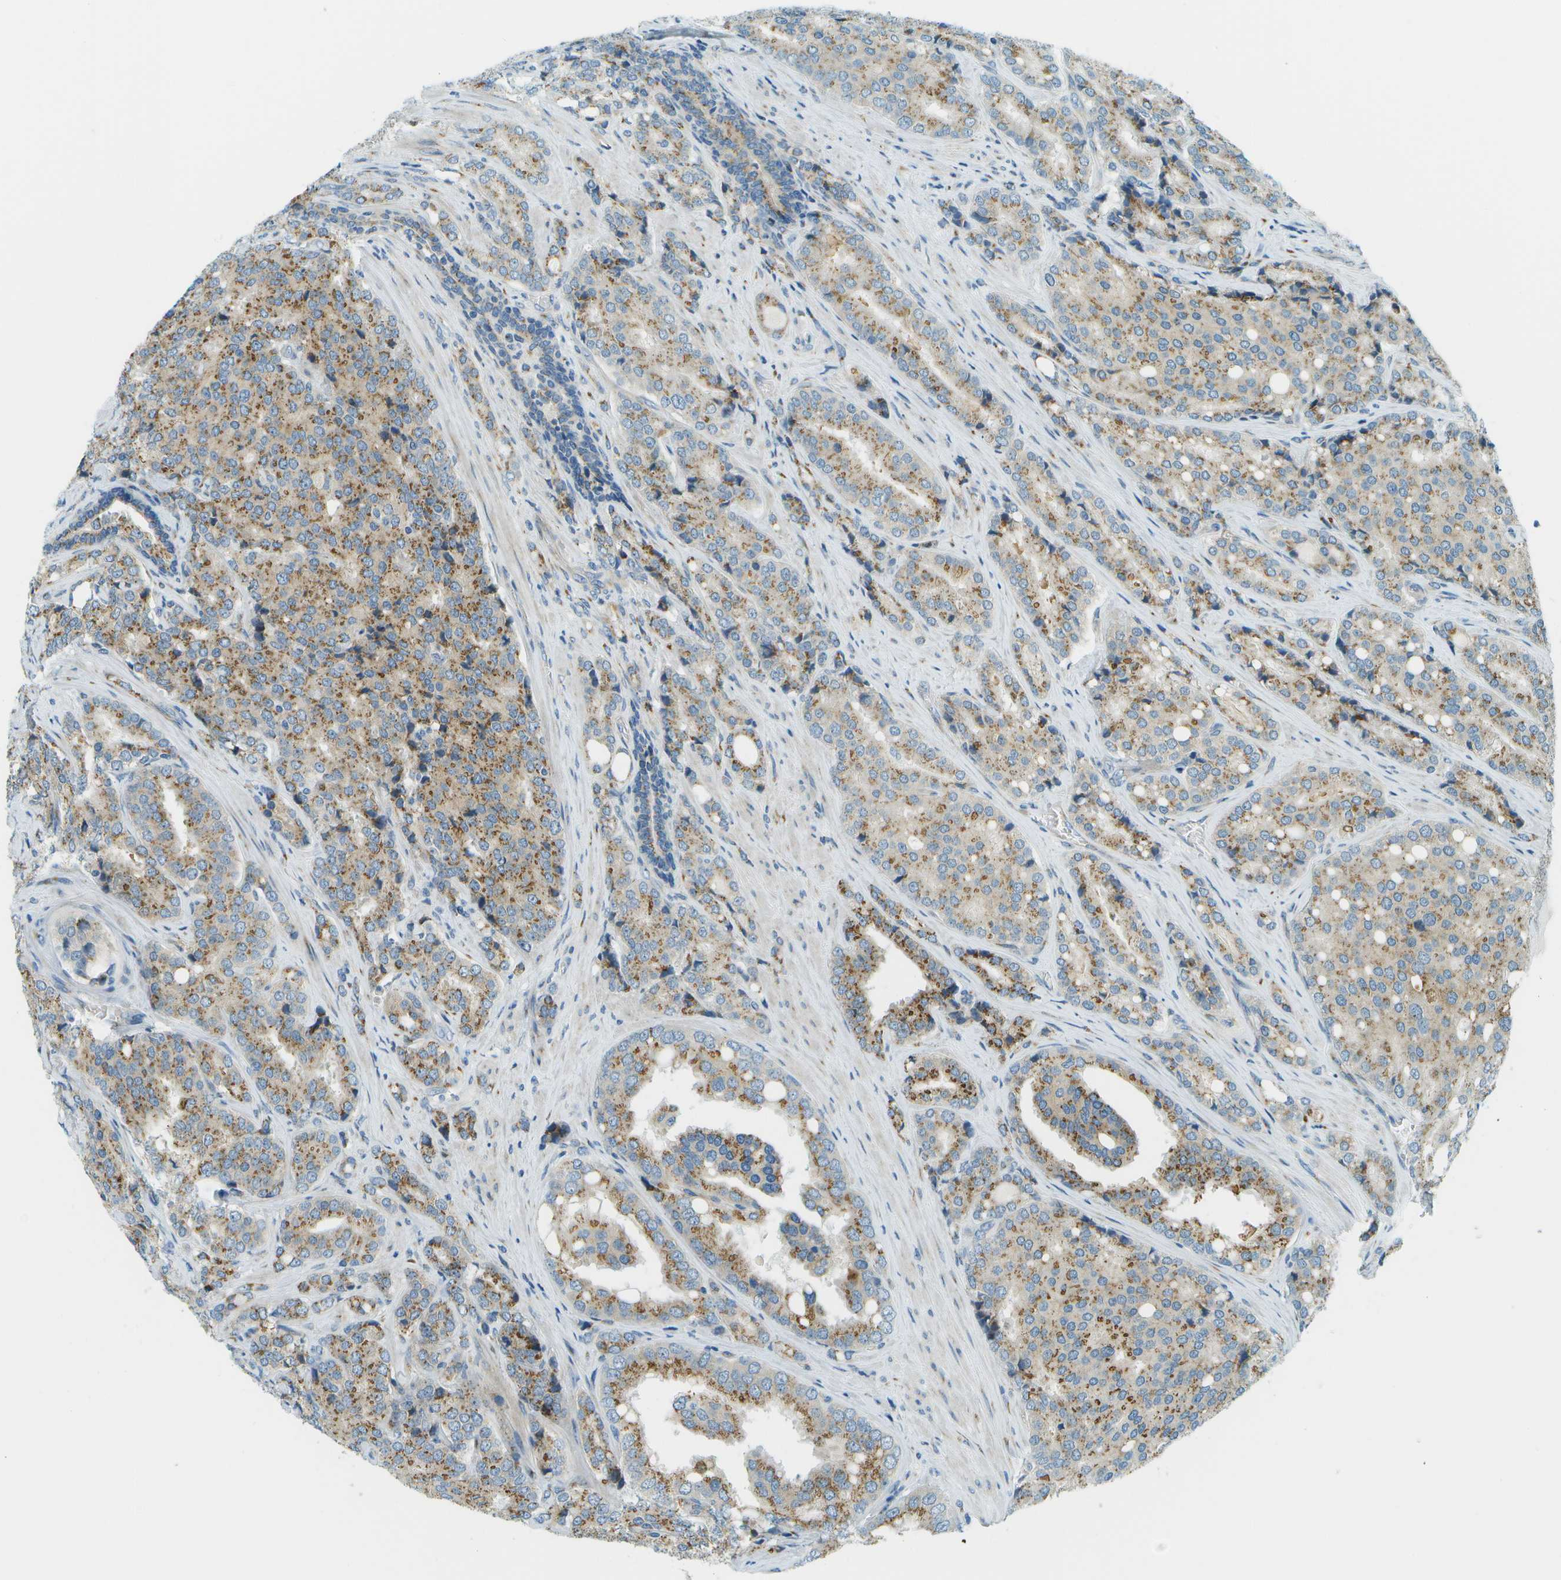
{"staining": {"intensity": "moderate", "quantity": ">75%", "location": "cytoplasmic/membranous"}, "tissue": "prostate cancer", "cell_type": "Tumor cells", "image_type": "cancer", "snomed": [{"axis": "morphology", "description": "Adenocarcinoma, High grade"}, {"axis": "topography", "description": "Prostate"}], "caption": "Human prostate cancer (high-grade adenocarcinoma) stained for a protein (brown) reveals moderate cytoplasmic/membranous positive expression in approximately >75% of tumor cells.", "gene": "ACBD3", "patient": {"sex": "male", "age": 50}}